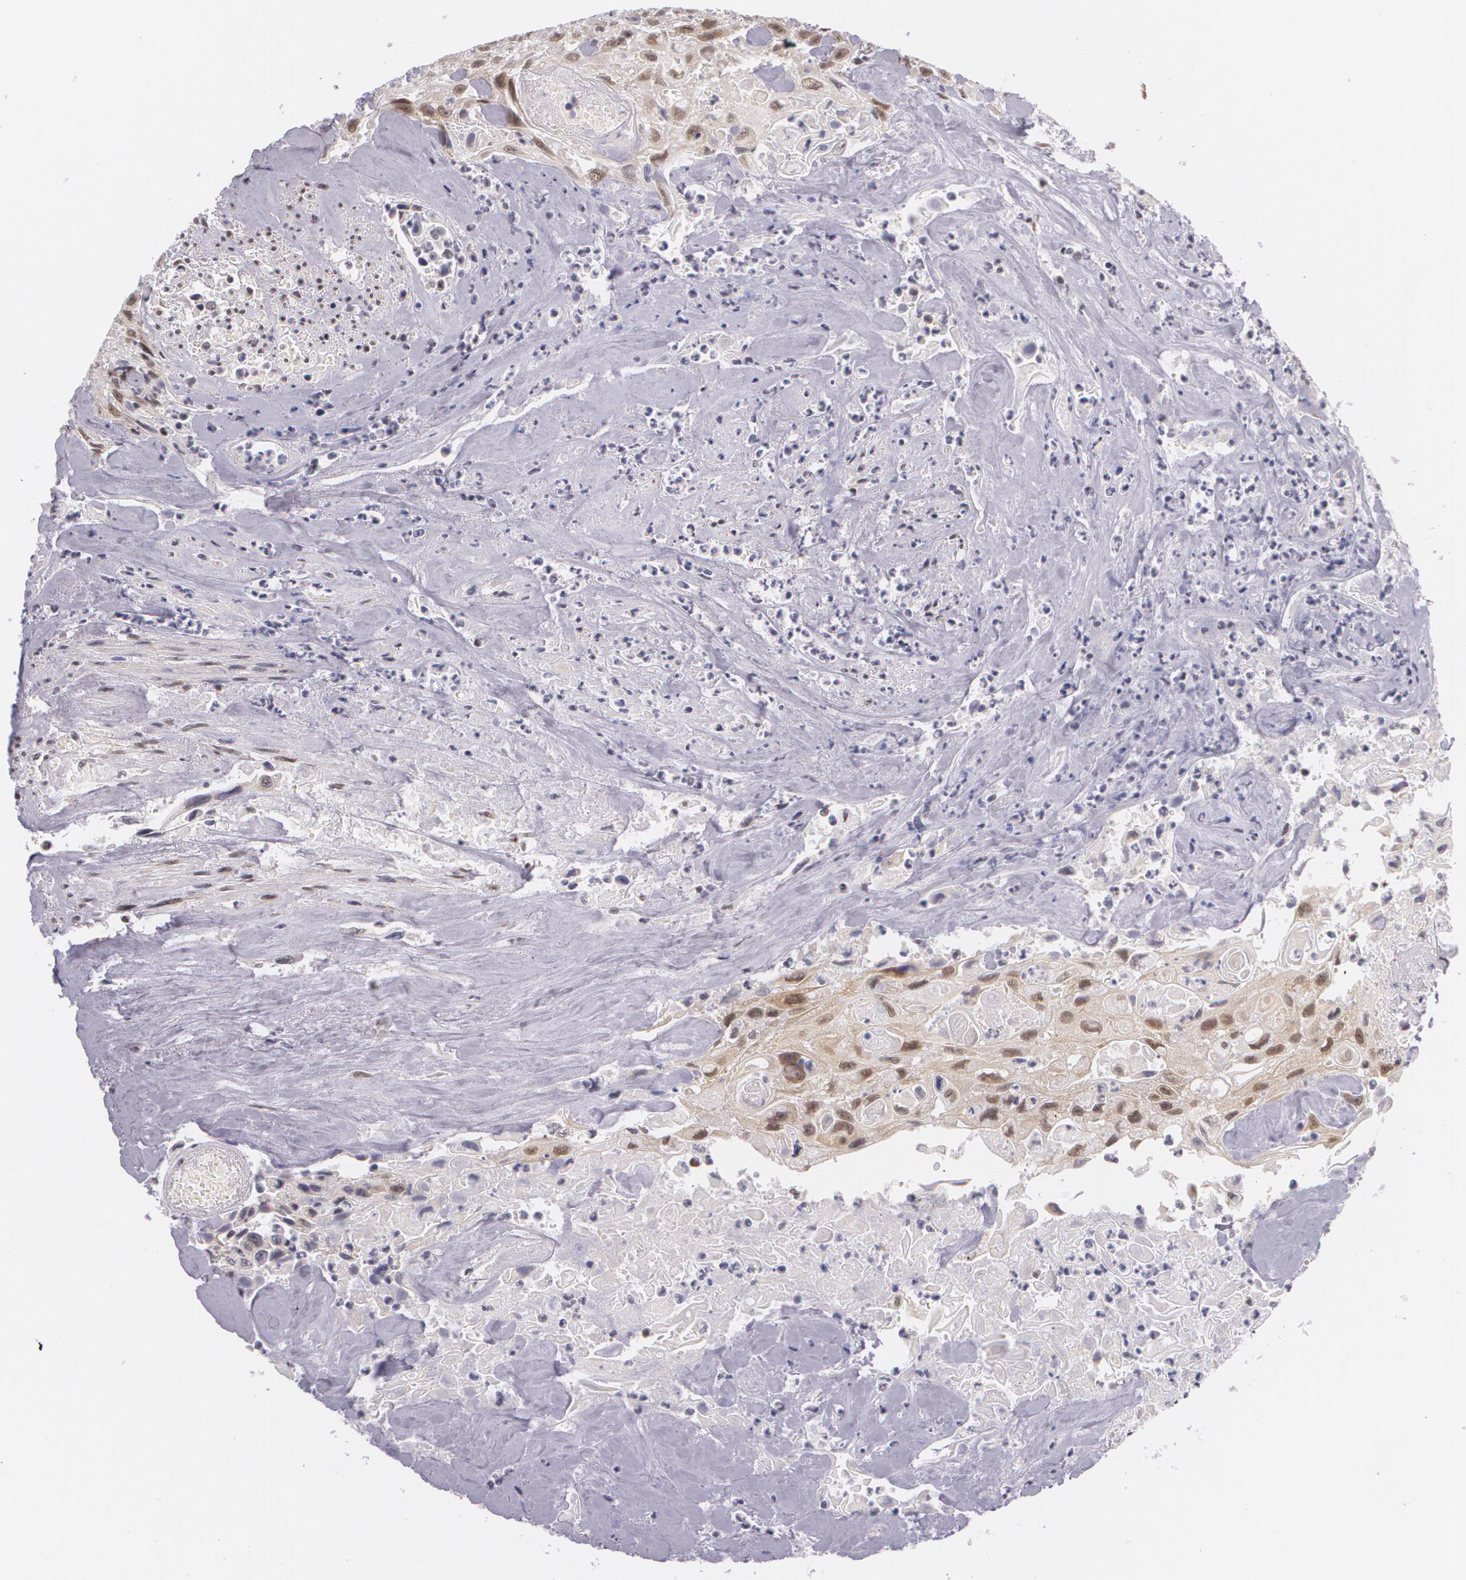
{"staining": {"intensity": "weak", "quantity": ">75%", "location": "nuclear"}, "tissue": "urothelial cancer", "cell_type": "Tumor cells", "image_type": "cancer", "snomed": [{"axis": "morphology", "description": "Urothelial carcinoma, High grade"}, {"axis": "topography", "description": "Urinary bladder"}], "caption": "This micrograph shows immunohistochemistry staining of high-grade urothelial carcinoma, with low weak nuclear staining in approximately >75% of tumor cells.", "gene": "ALX1", "patient": {"sex": "female", "age": 84}}